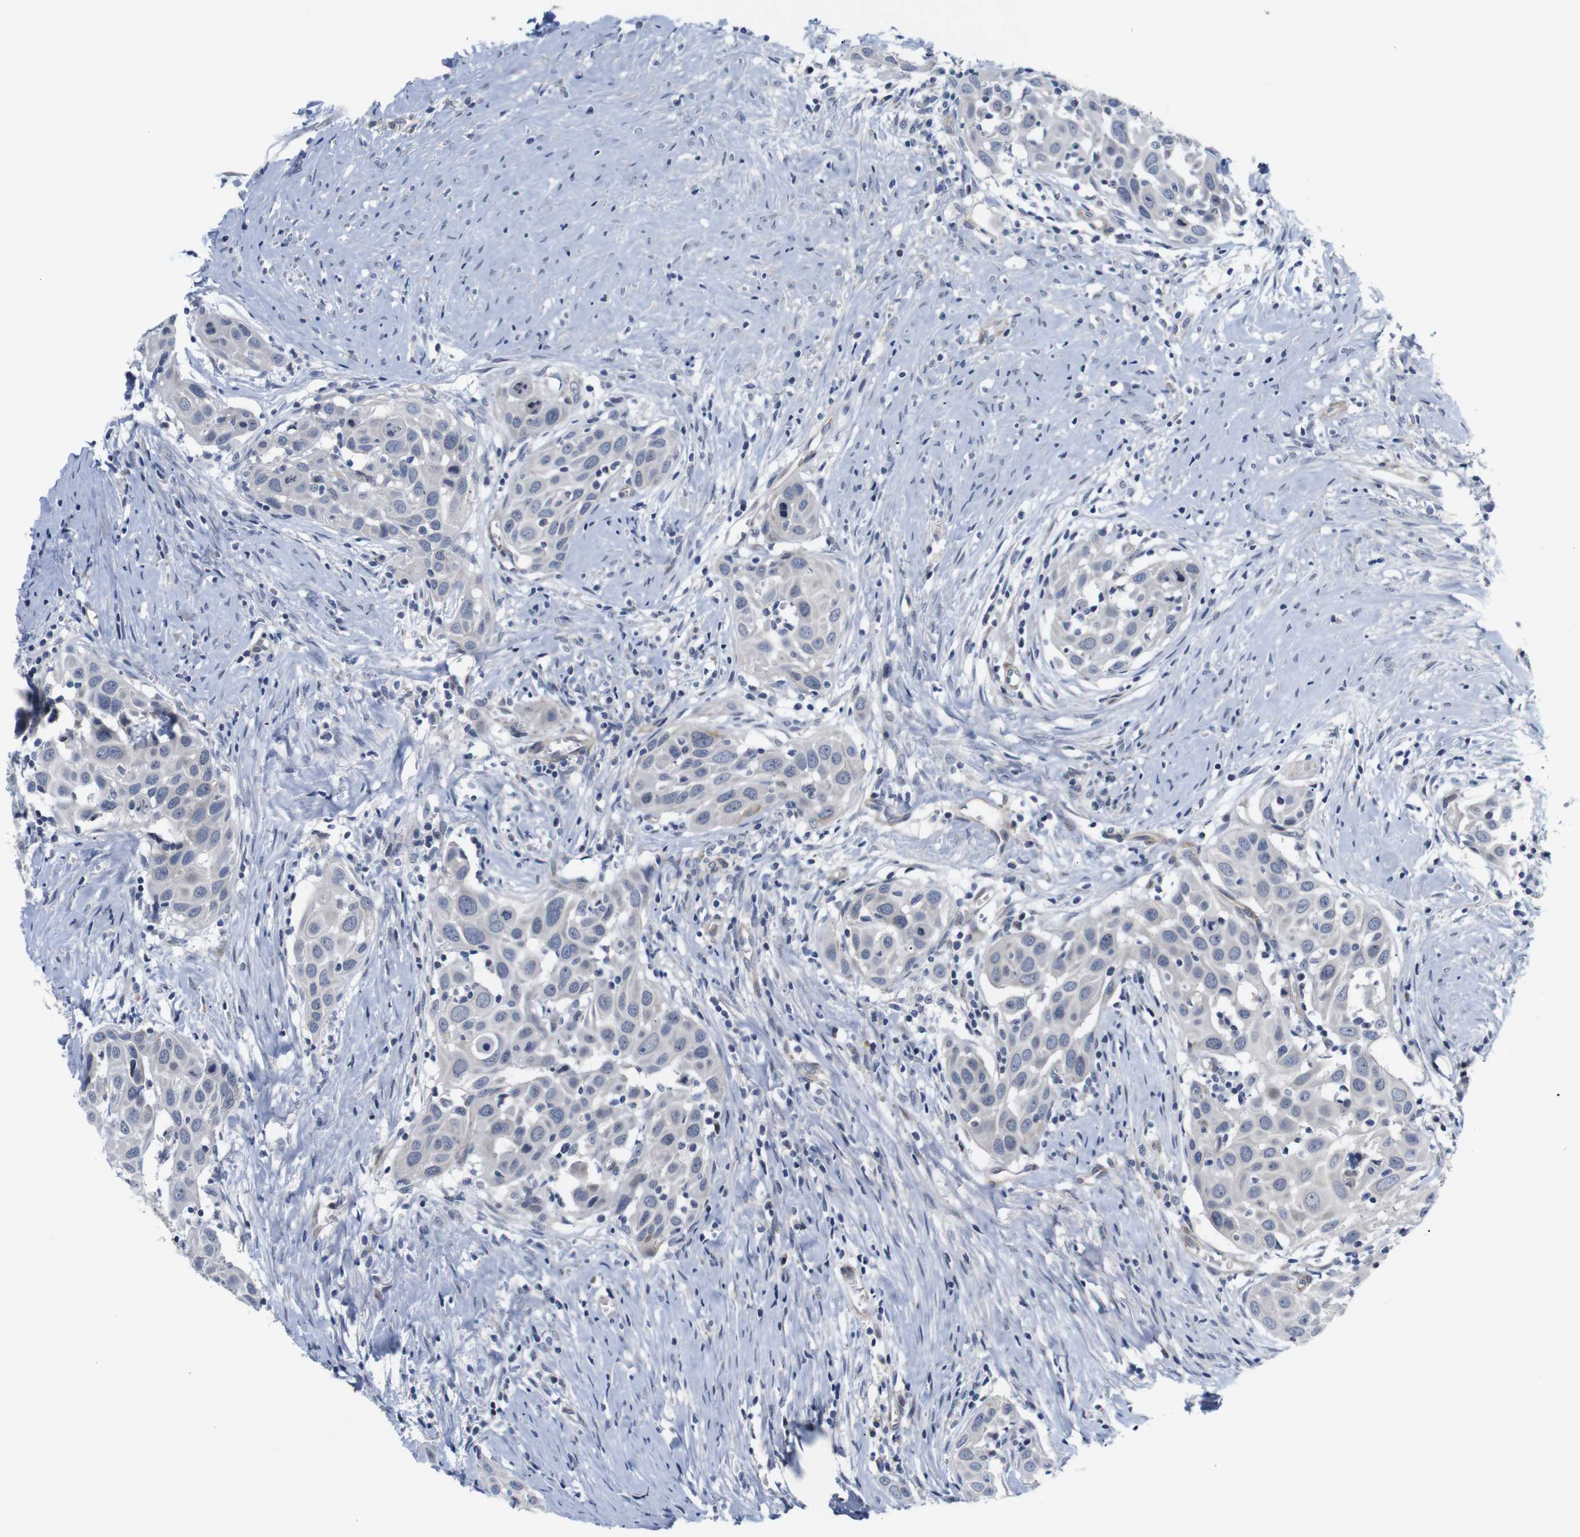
{"staining": {"intensity": "weak", "quantity": "<25%", "location": "cytoplasmic/membranous"}, "tissue": "head and neck cancer", "cell_type": "Tumor cells", "image_type": "cancer", "snomed": [{"axis": "morphology", "description": "Squamous cell carcinoma, NOS"}, {"axis": "topography", "description": "Oral tissue"}, {"axis": "topography", "description": "Head-Neck"}], "caption": "Immunohistochemistry micrograph of human squamous cell carcinoma (head and neck) stained for a protein (brown), which demonstrates no expression in tumor cells.", "gene": "CYB561", "patient": {"sex": "female", "age": 50}}